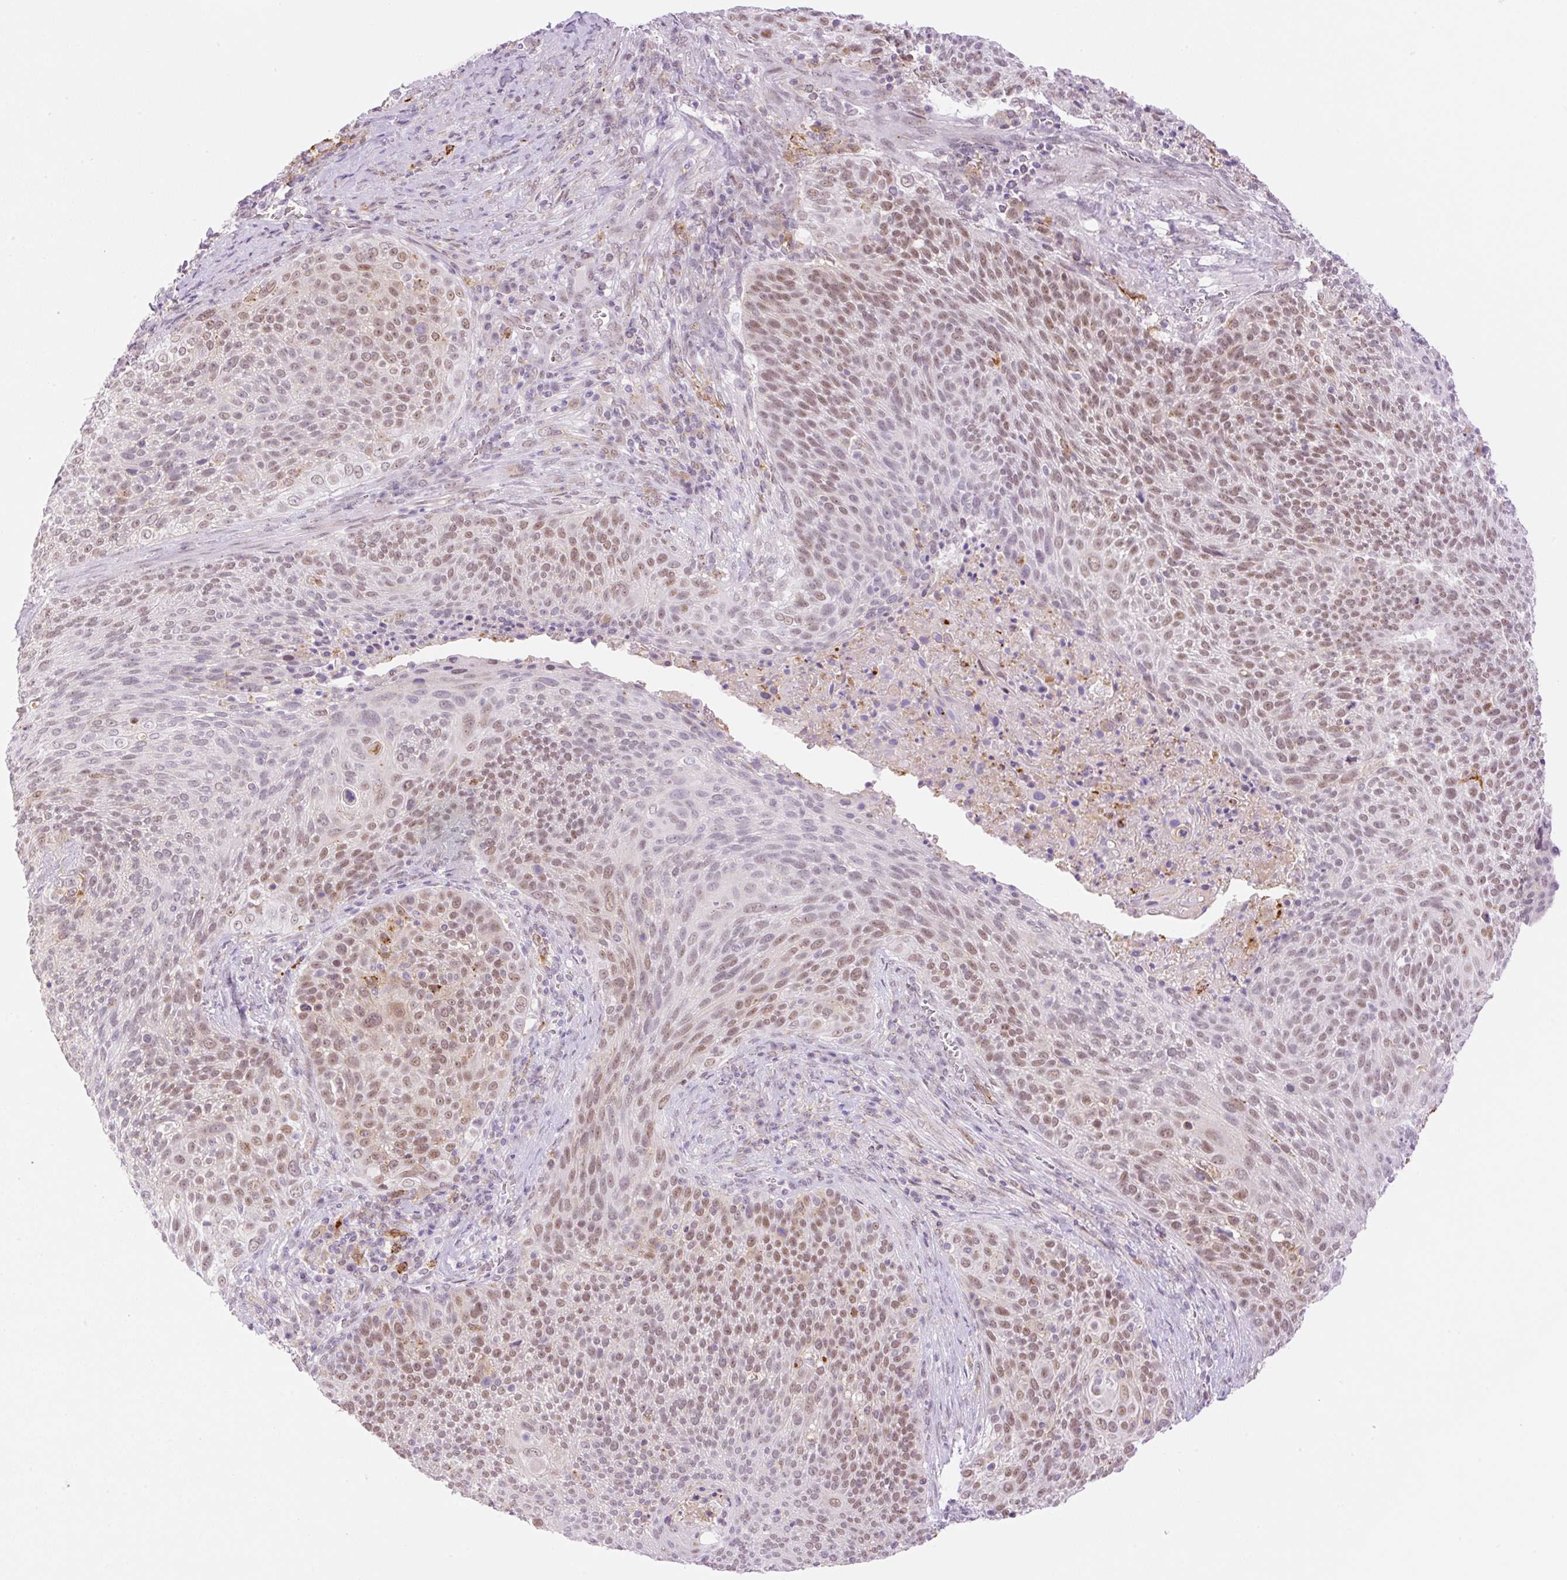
{"staining": {"intensity": "moderate", "quantity": ">75%", "location": "nuclear"}, "tissue": "cervical cancer", "cell_type": "Tumor cells", "image_type": "cancer", "snomed": [{"axis": "morphology", "description": "Squamous cell carcinoma, NOS"}, {"axis": "topography", "description": "Cervix"}], "caption": "Protein analysis of cervical cancer (squamous cell carcinoma) tissue demonstrates moderate nuclear staining in about >75% of tumor cells.", "gene": "PALM3", "patient": {"sex": "female", "age": 31}}